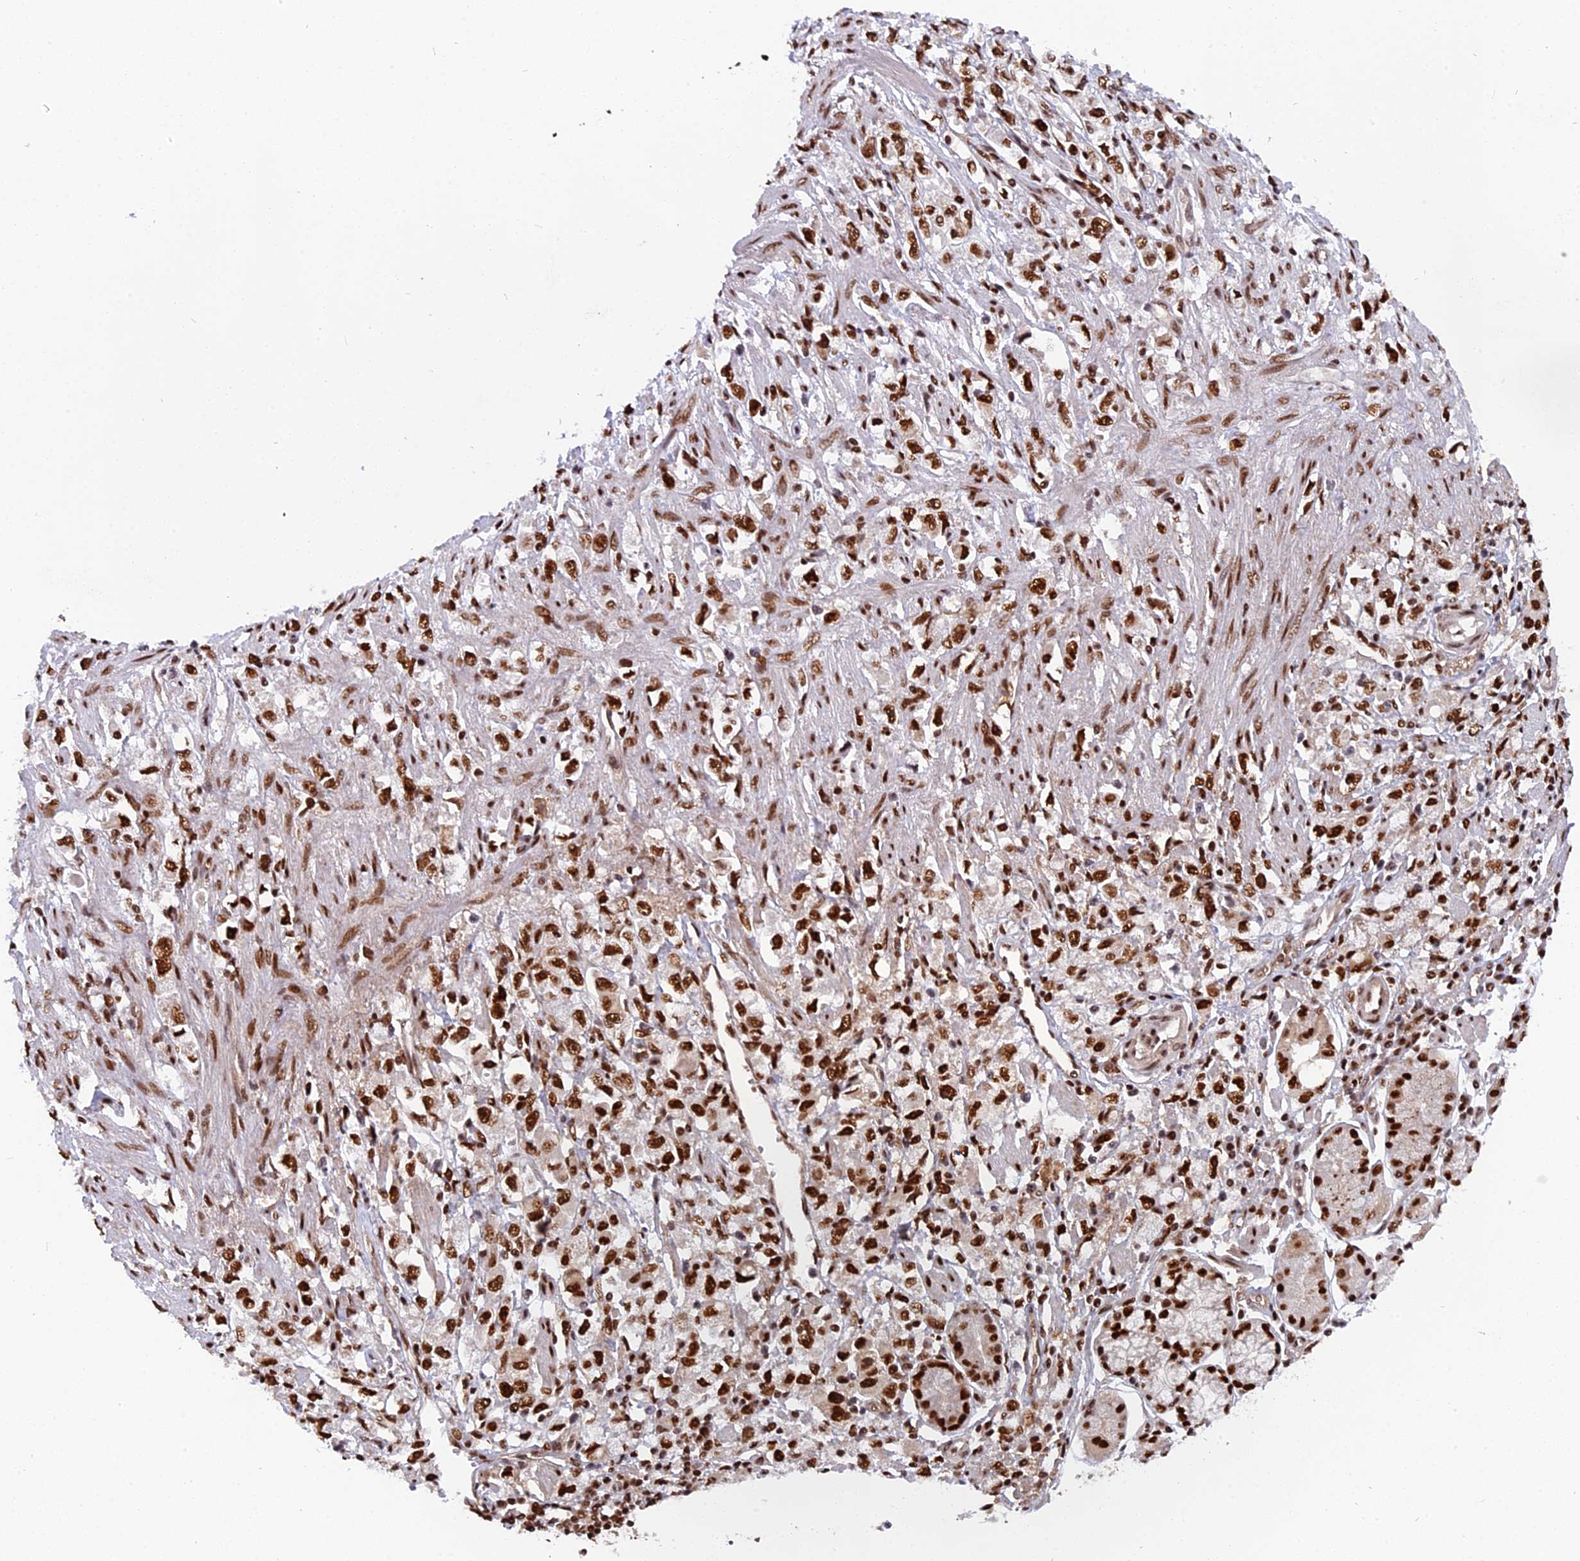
{"staining": {"intensity": "strong", "quantity": ">75%", "location": "nuclear"}, "tissue": "stomach cancer", "cell_type": "Tumor cells", "image_type": "cancer", "snomed": [{"axis": "morphology", "description": "Adenocarcinoma, NOS"}, {"axis": "topography", "description": "Stomach"}], "caption": "Tumor cells display strong nuclear positivity in about >75% of cells in adenocarcinoma (stomach). (IHC, brightfield microscopy, high magnification).", "gene": "RAMAC", "patient": {"sex": "female", "age": 59}}